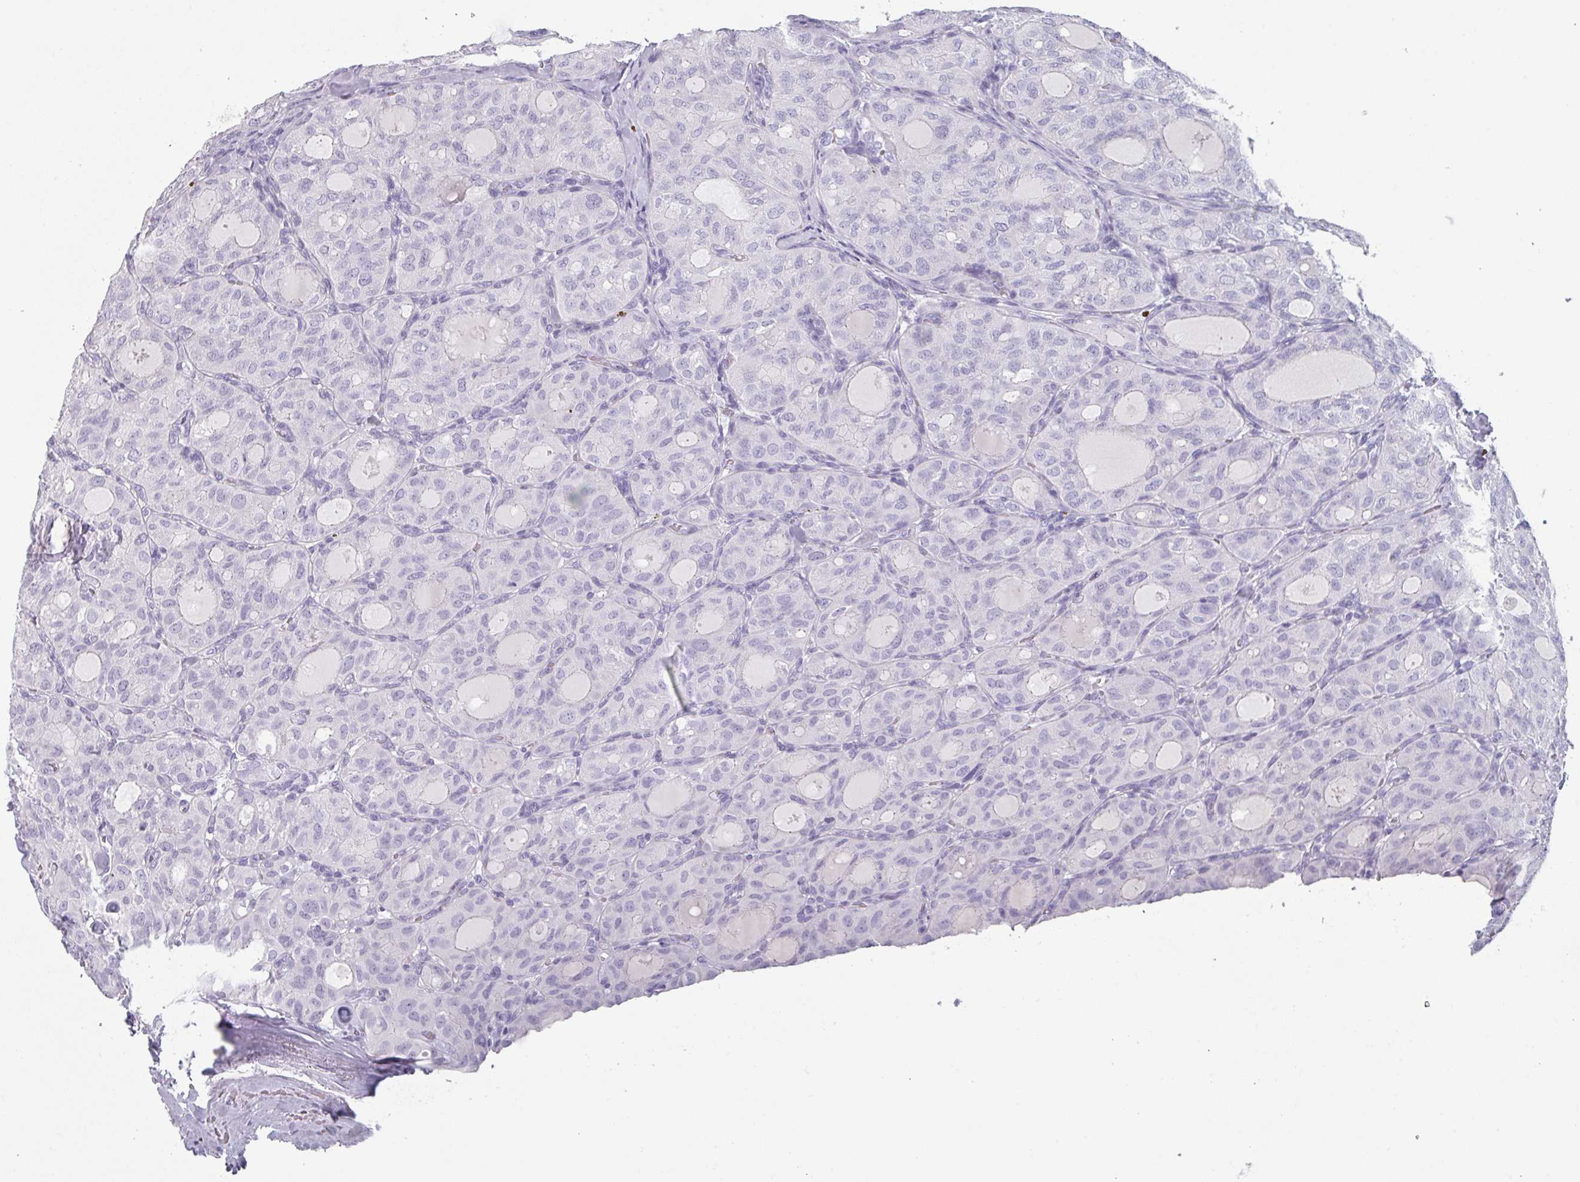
{"staining": {"intensity": "negative", "quantity": "none", "location": "none"}, "tissue": "thyroid cancer", "cell_type": "Tumor cells", "image_type": "cancer", "snomed": [{"axis": "morphology", "description": "Follicular adenoma carcinoma, NOS"}, {"axis": "topography", "description": "Thyroid gland"}], "caption": "This is a histopathology image of immunohistochemistry (IHC) staining of thyroid follicular adenoma carcinoma, which shows no positivity in tumor cells. (DAB IHC, high magnification).", "gene": "SLC35G2", "patient": {"sex": "male", "age": 75}}